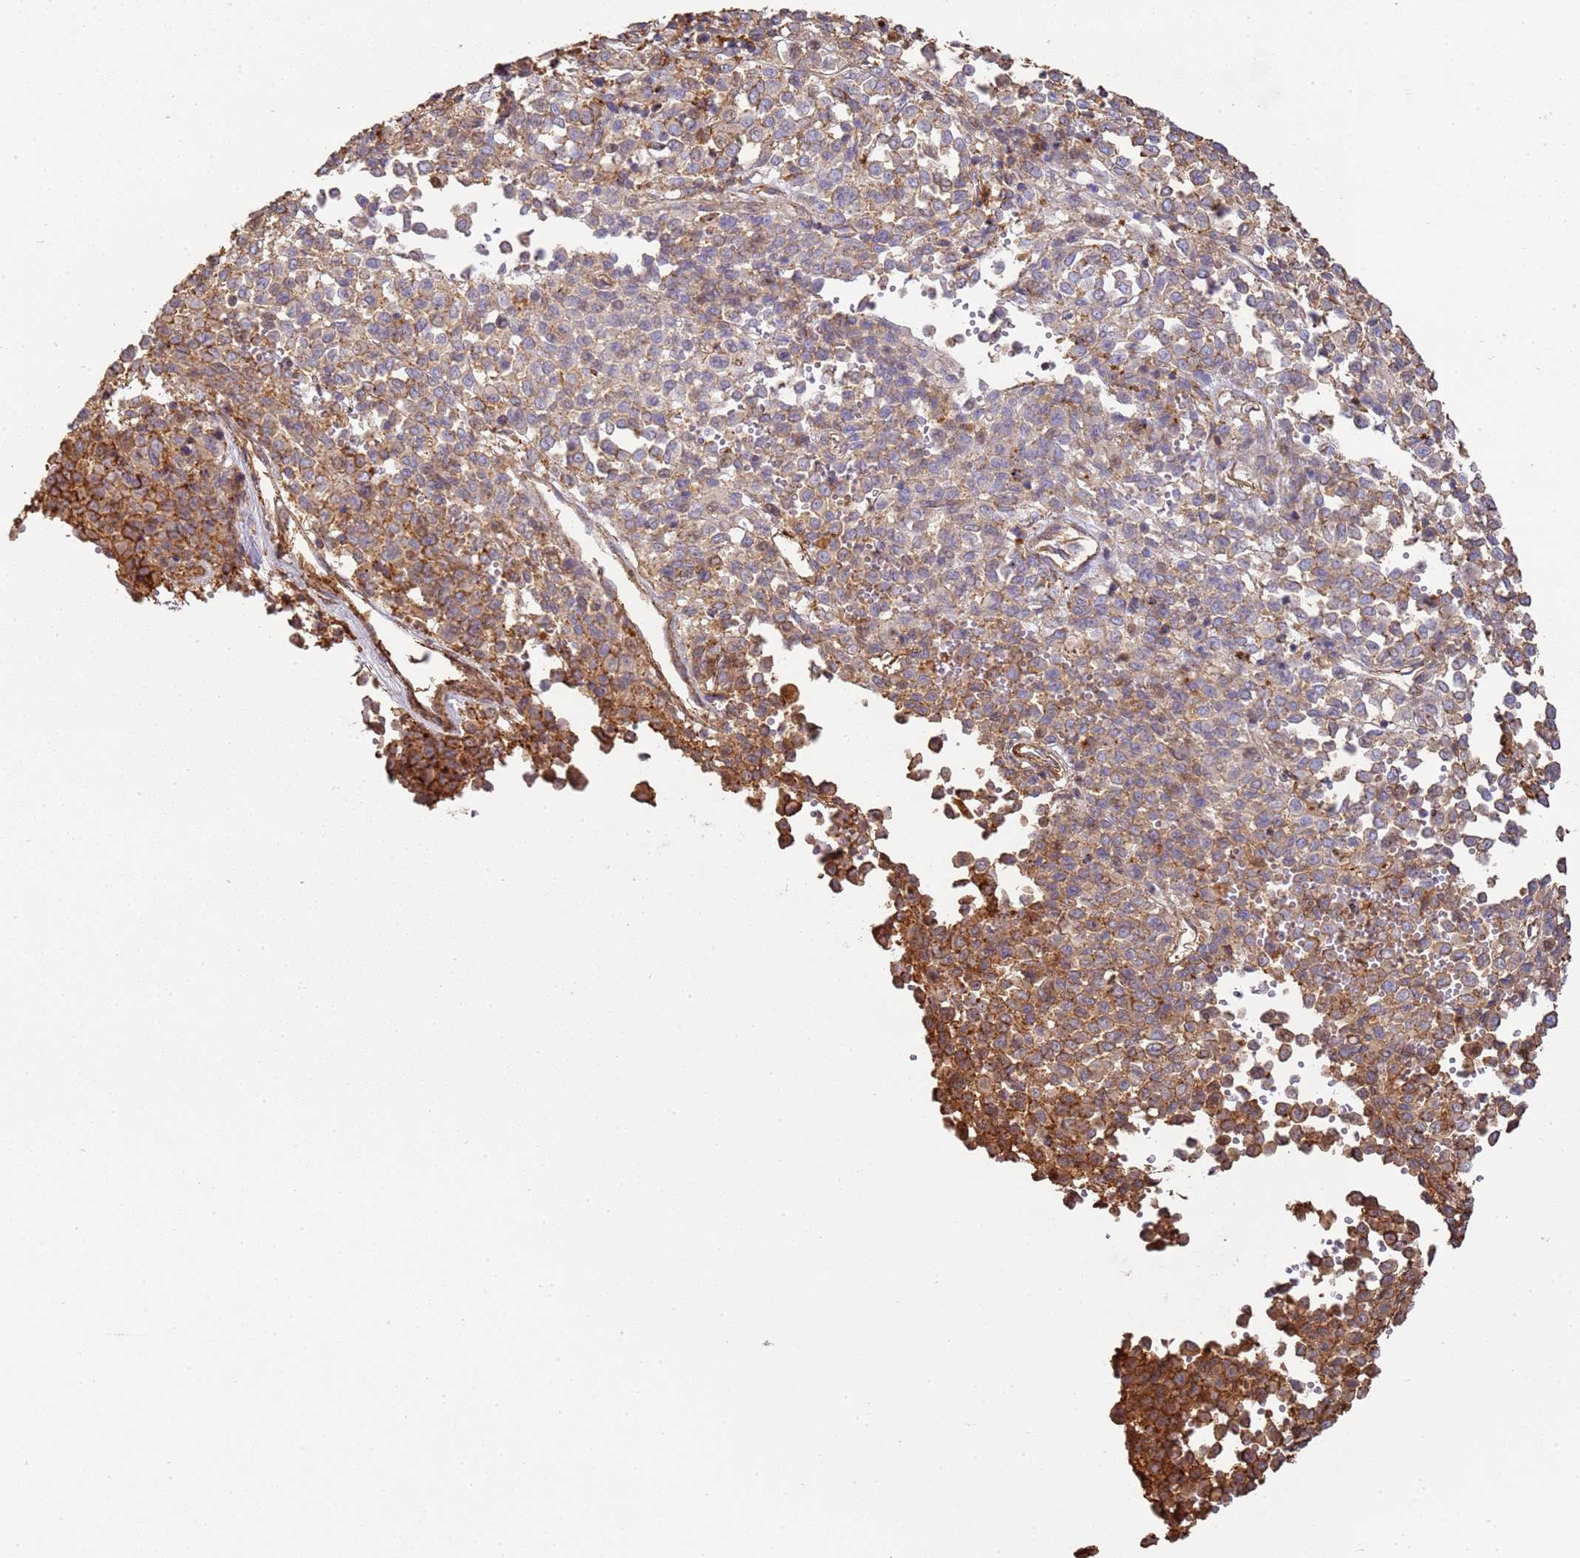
{"staining": {"intensity": "moderate", "quantity": "25%-75%", "location": "cytoplasmic/membranous"}, "tissue": "melanoma", "cell_type": "Tumor cells", "image_type": "cancer", "snomed": [{"axis": "morphology", "description": "Malignant melanoma, Metastatic site"}, {"axis": "topography", "description": "Pancreas"}], "caption": "IHC micrograph of neoplastic tissue: melanoma stained using immunohistochemistry demonstrates medium levels of moderate protein expression localized specifically in the cytoplasmic/membranous of tumor cells, appearing as a cytoplasmic/membranous brown color.", "gene": "NDUFAF4", "patient": {"sex": "female", "age": 30}}